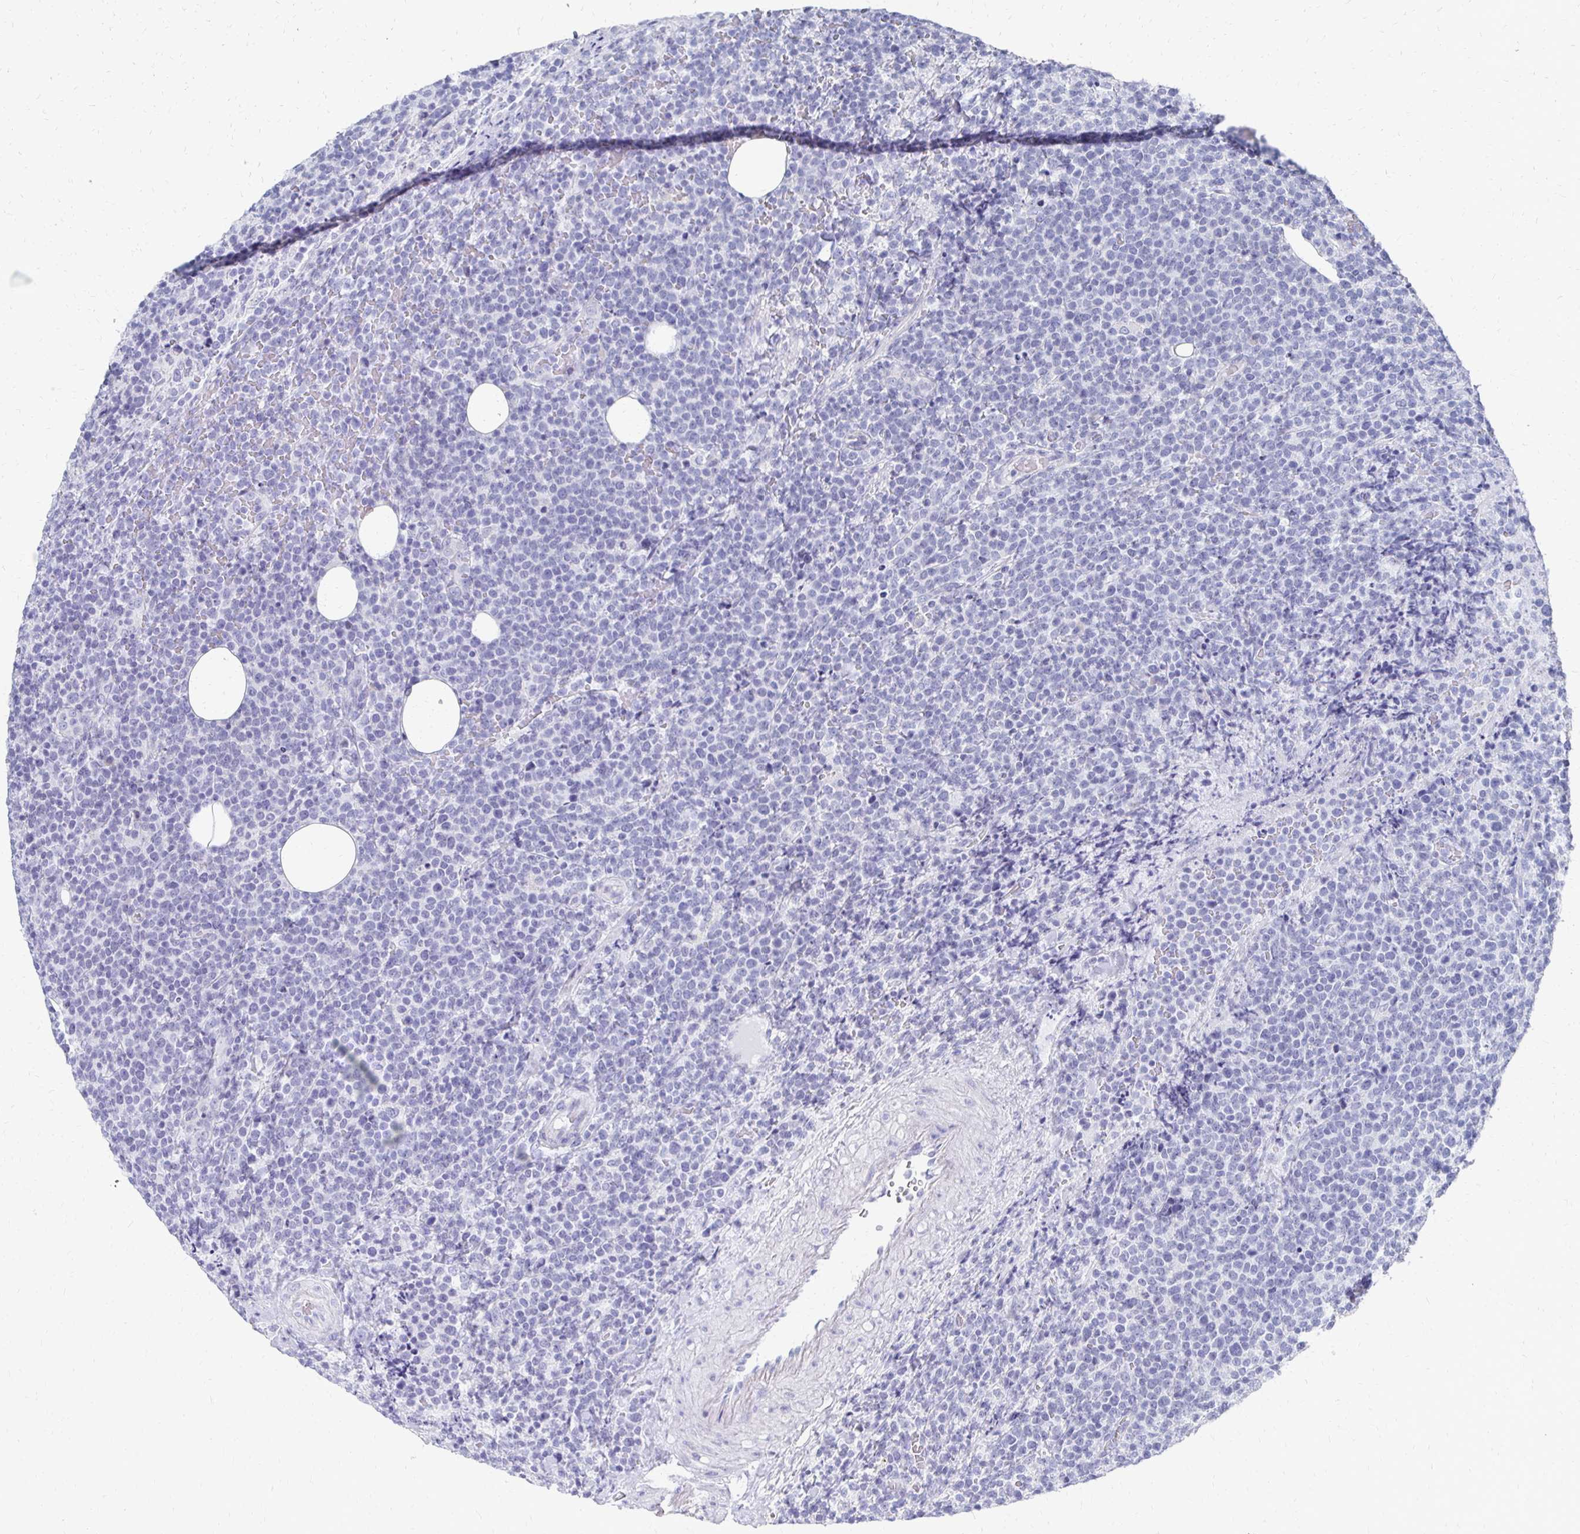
{"staining": {"intensity": "negative", "quantity": "none", "location": "none"}, "tissue": "lymphoma", "cell_type": "Tumor cells", "image_type": "cancer", "snomed": [{"axis": "morphology", "description": "Malignant lymphoma, non-Hodgkin's type, High grade"}, {"axis": "topography", "description": "Lymph node"}], "caption": "Immunohistochemistry of human high-grade malignant lymphoma, non-Hodgkin's type reveals no expression in tumor cells.", "gene": "SYCP3", "patient": {"sex": "male", "age": 61}}